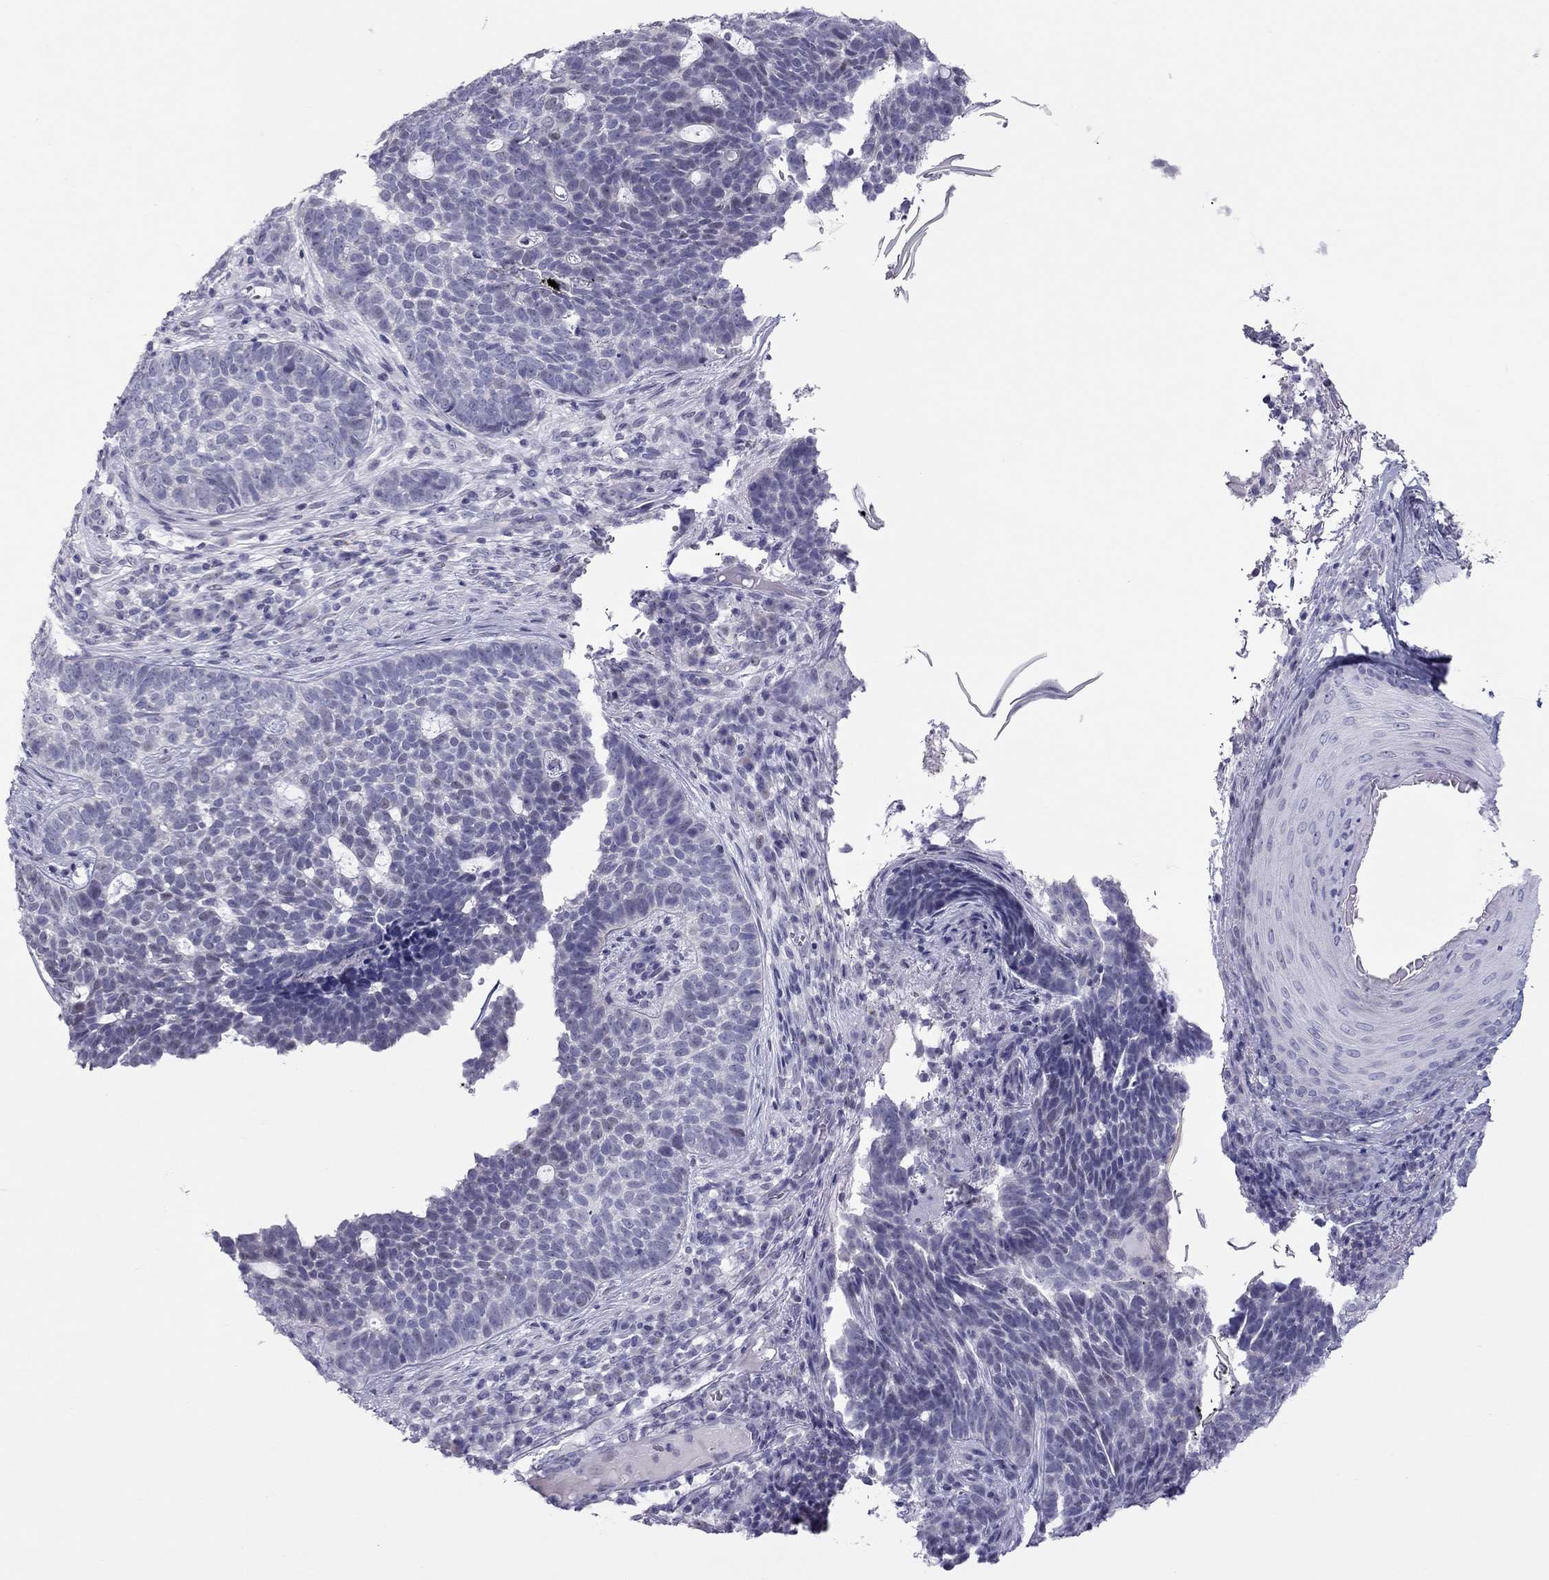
{"staining": {"intensity": "negative", "quantity": "none", "location": "none"}, "tissue": "skin cancer", "cell_type": "Tumor cells", "image_type": "cancer", "snomed": [{"axis": "morphology", "description": "Basal cell carcinoma"}, {"axis": "topography", "description": "Skin"}], "caption": "A high-resolution histopathology image shows immunohistochemistry staining of skin cancer (basal cell carcinoma), which demonstrates no significant positivity in tumor cells.", "gene": "TEX14", "patient": {"sex": "female", "age": 69}}